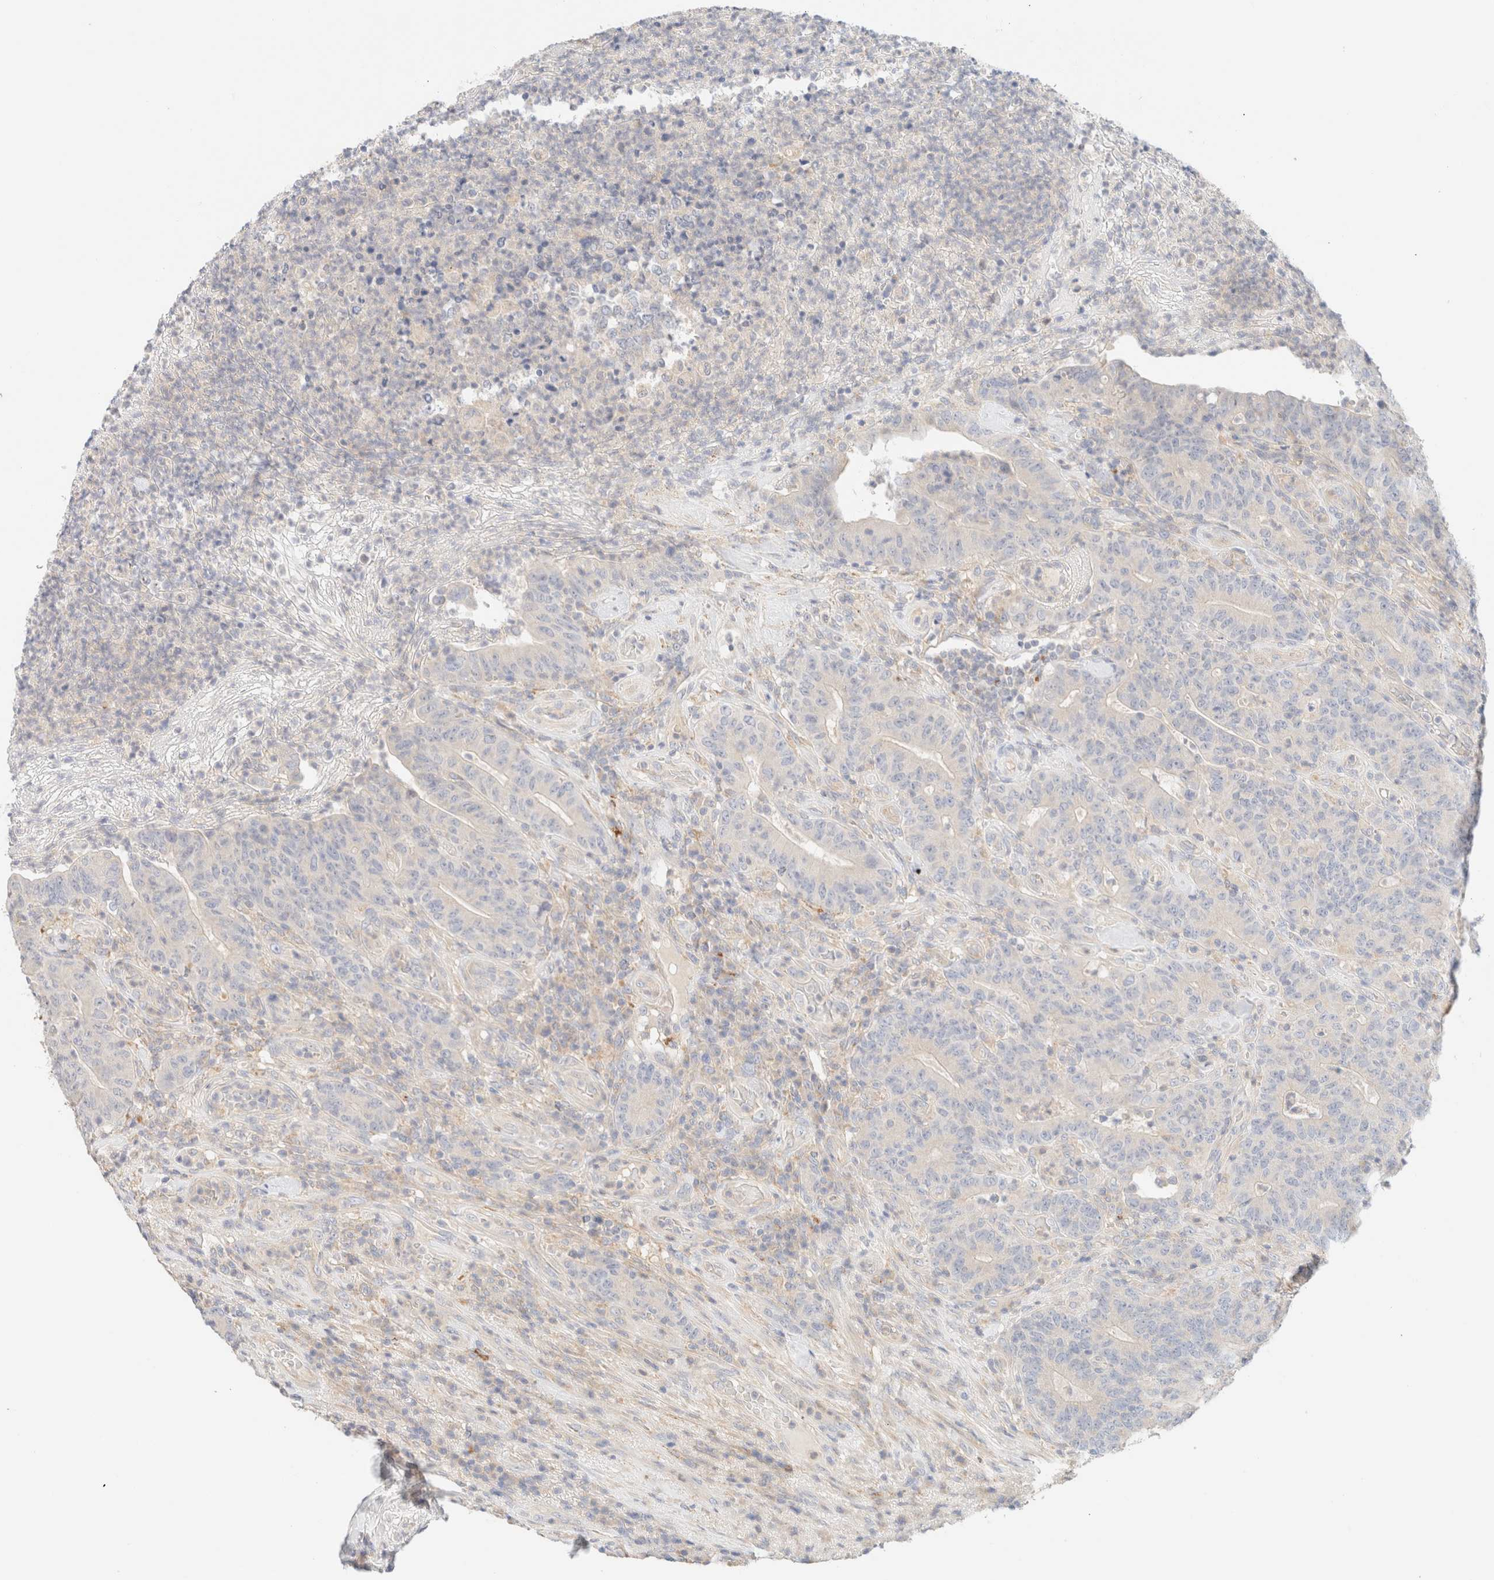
{"staining": {"intensity": "negative", "quantity": "none", "location": "none"}, "tissue": "colorectal cancer", "cell_type": "Tumor cells", "image_type": "cancer", "snomed": [{"axis": "morphology", "description": "Normal tissue, NOS"}, {"axis": "morphology", "description": "Adenocarcinoma, NOS"}, {"axis": "topography", "description": "Colon"}], "caption": "Colorectal cancer (adenocarcinoma) was stained to show a protein in brown. There is no significant staining in tumor cells. The staining was performed using DAB (3,3'-diaminobenzidine) to visualize the protein expression in brown, while the nuclei were stained in blue with hematoxylin (Magnification: 20x).", "gene": "SARM1", "patient": {"sex": "female", "age": 75}}